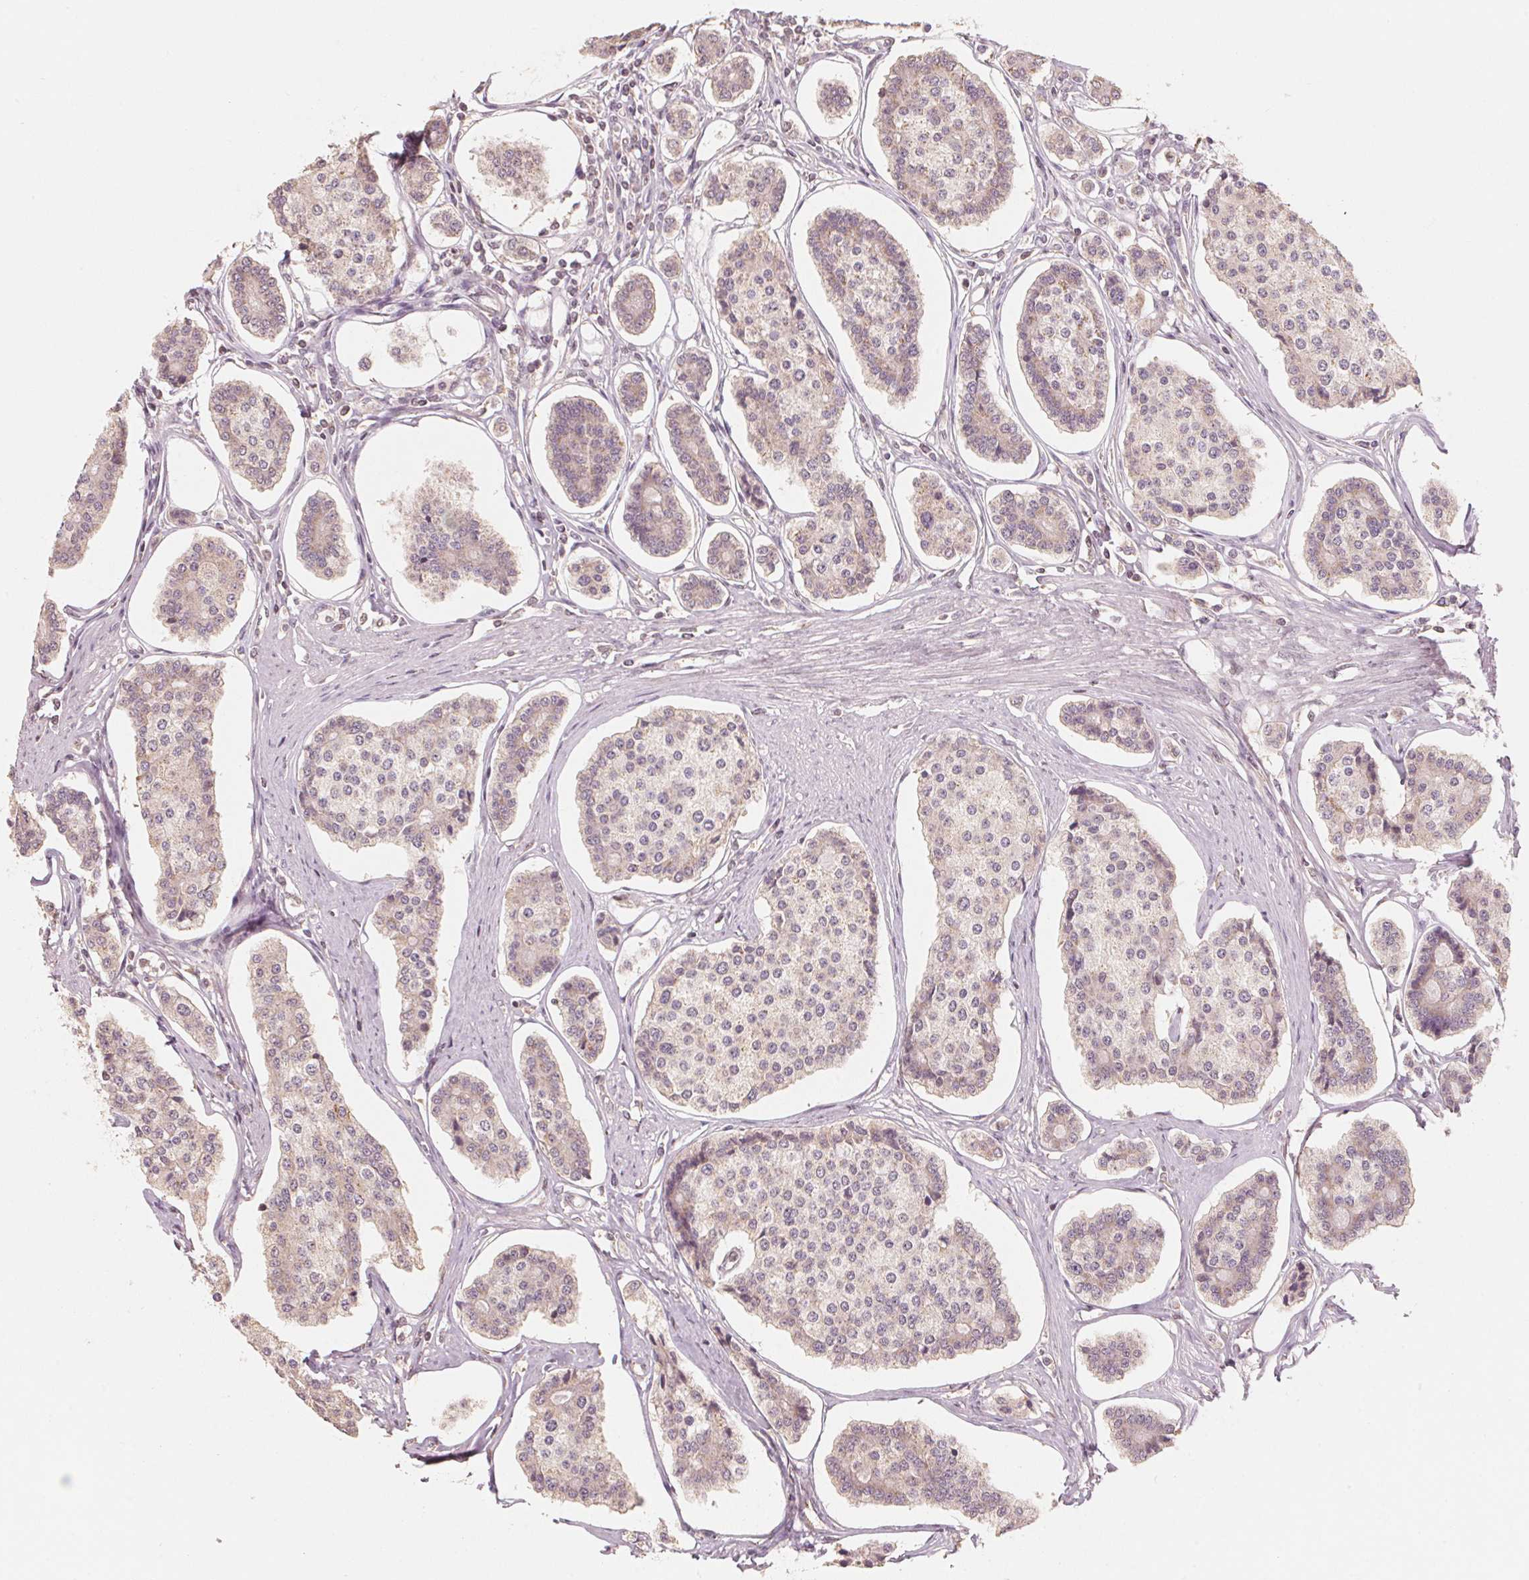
{"staining": {"intensity": "weak", "quantity": "25%-75%", "location": "cytoplasmic/membranous"}, "tissue": "carcinoid", "cell_type": "Tumor cells", "image_type": "cancer", "snomed": [{"axis": "morphology", "description": "Carcinoid, malignant, NOS"}, {"axis": "topography", "description": "Small intestine"}], "caption": "IHC staining of carcinoid, which displays low levels of weak cytoplasmic/membranous expression in approximately 25%-75% of tumor cells indicating weak cytoplasmic/membranous protein positivity. The staining was performed using DAB (brown) for protein detection and nuclei were counterstained in hematoxylin (blue).", "gene": "C2orf73", "patient": {"sex": "female", "age": 65}}